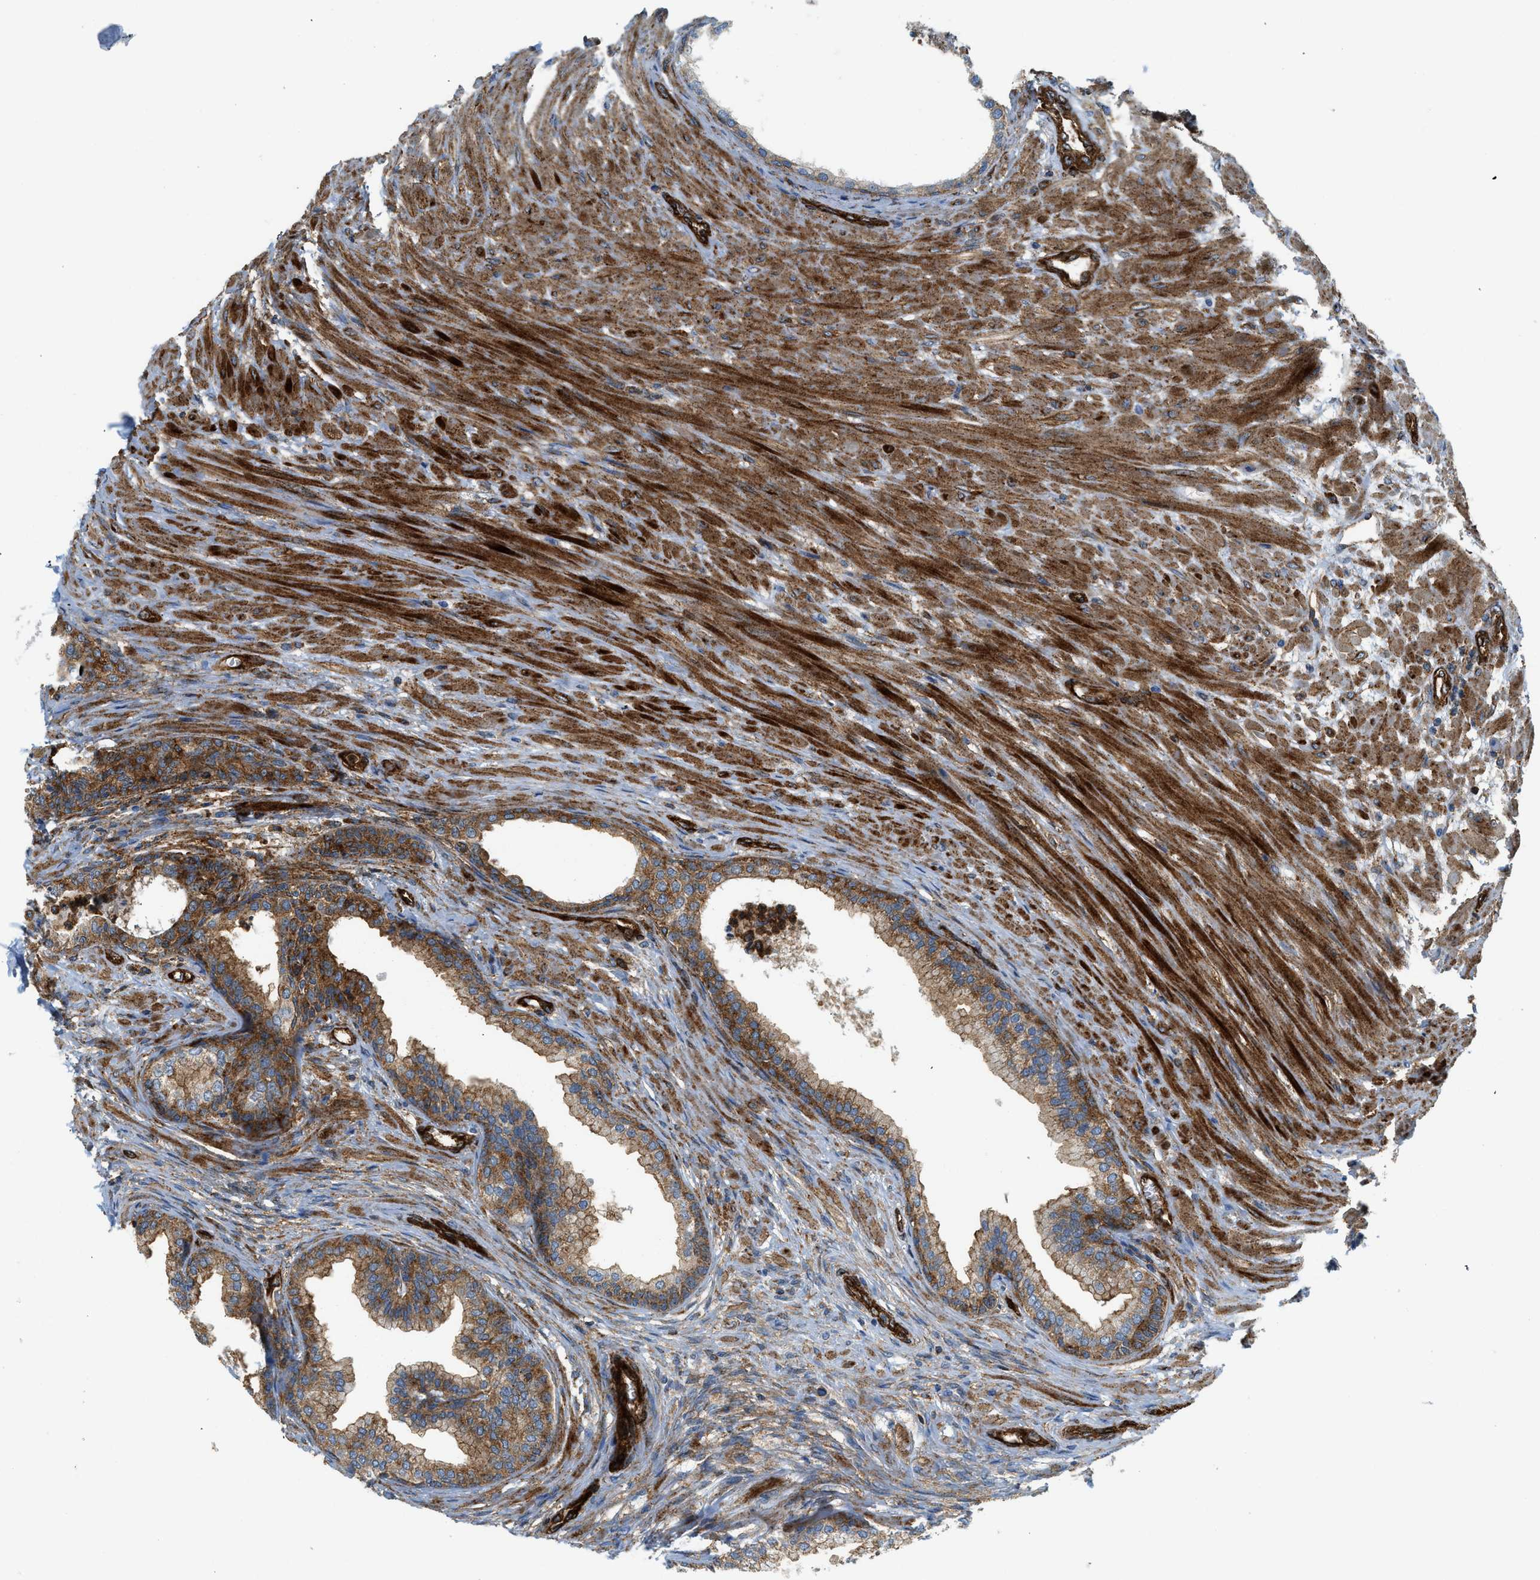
{"staining": {"intensity": "moderate", "quantity": "25%-75%", "location": "cytoplasmic/membranous"}, "tissue": "prostate", "cell_type": "Glandular cells", "image_type": "normal", "snomed": [{"axis": "morphology", "description": "Normal tissue, NOS"}, {"axis": "topography", "description": "Prostate"}], "caption": "Protein staining by immunohistochemistry (IHC) demonstrates moderate cytoplasmic/membranous staining in about 25%-75% of glandular cells in normal prostate. The staining was performed using DAB (3,3'-diaminobenzidine) to visualize the protein expression in brown, while the nuclei were stained in blue with hematoxylin (Magnification: 20x).", "gene": "HIP1", "patient": {"sex": "male", "age": 76}}